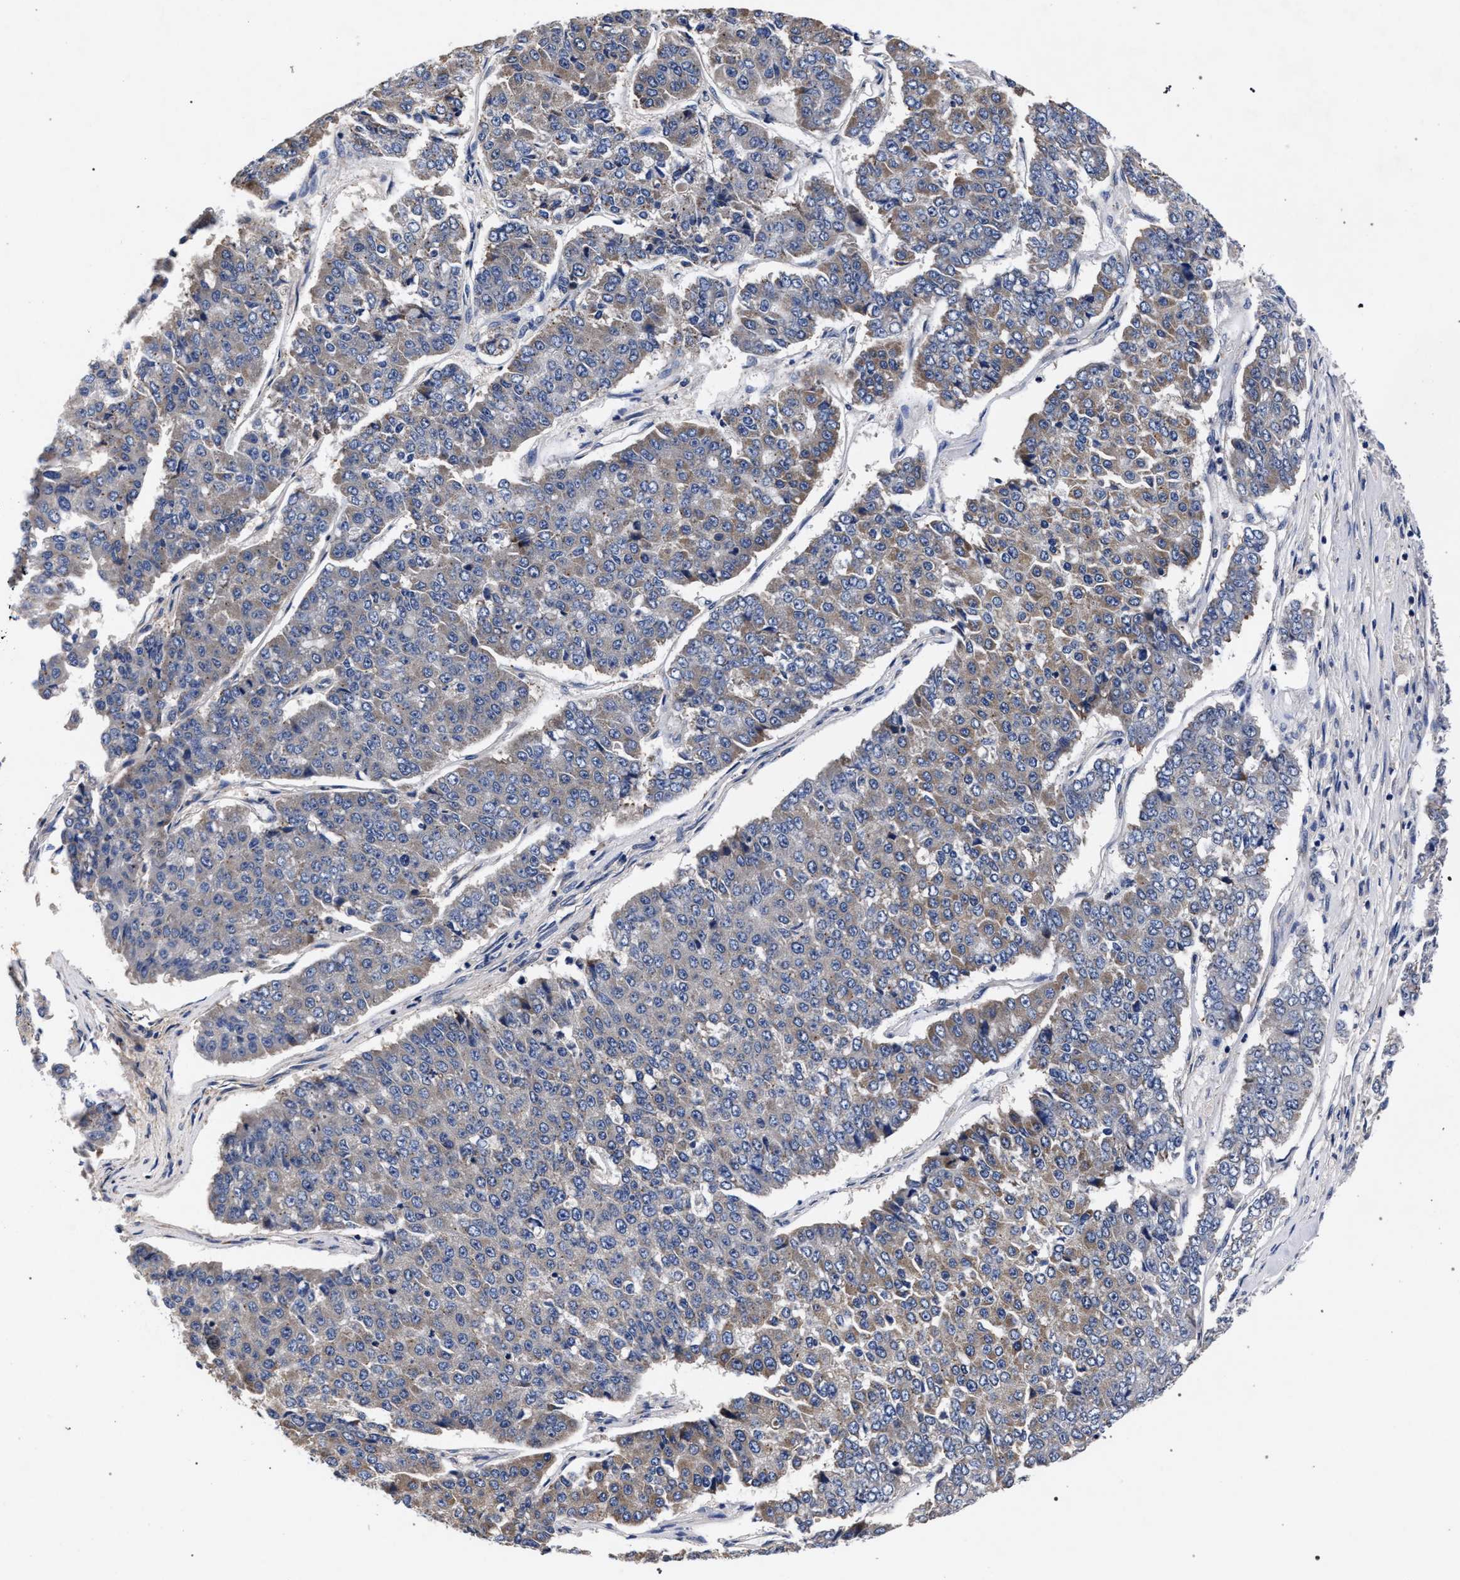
{"staining": {"intensity": "weak", "quantity": "25%-75%", "location": "cytoplasmic/membranous"}, "tissue": "pancreatic cancer", "cell_type": "Tumor cells", "image_type": "cancer", "snomed": [{"axis": "morphology", "description": "Adenocarcinoma, NOS"}, {"axis": "topography", "description": "Pancreas"}], "caption": "Pancreatic adenocarcinoma tissue shows weak cytoplasmic/membranous expression in about 25%-75% of tumor cells, visualized by immunohistochemistry.", "gene": "CFAP95", "patient": {"sex": "male", "age": 50}}